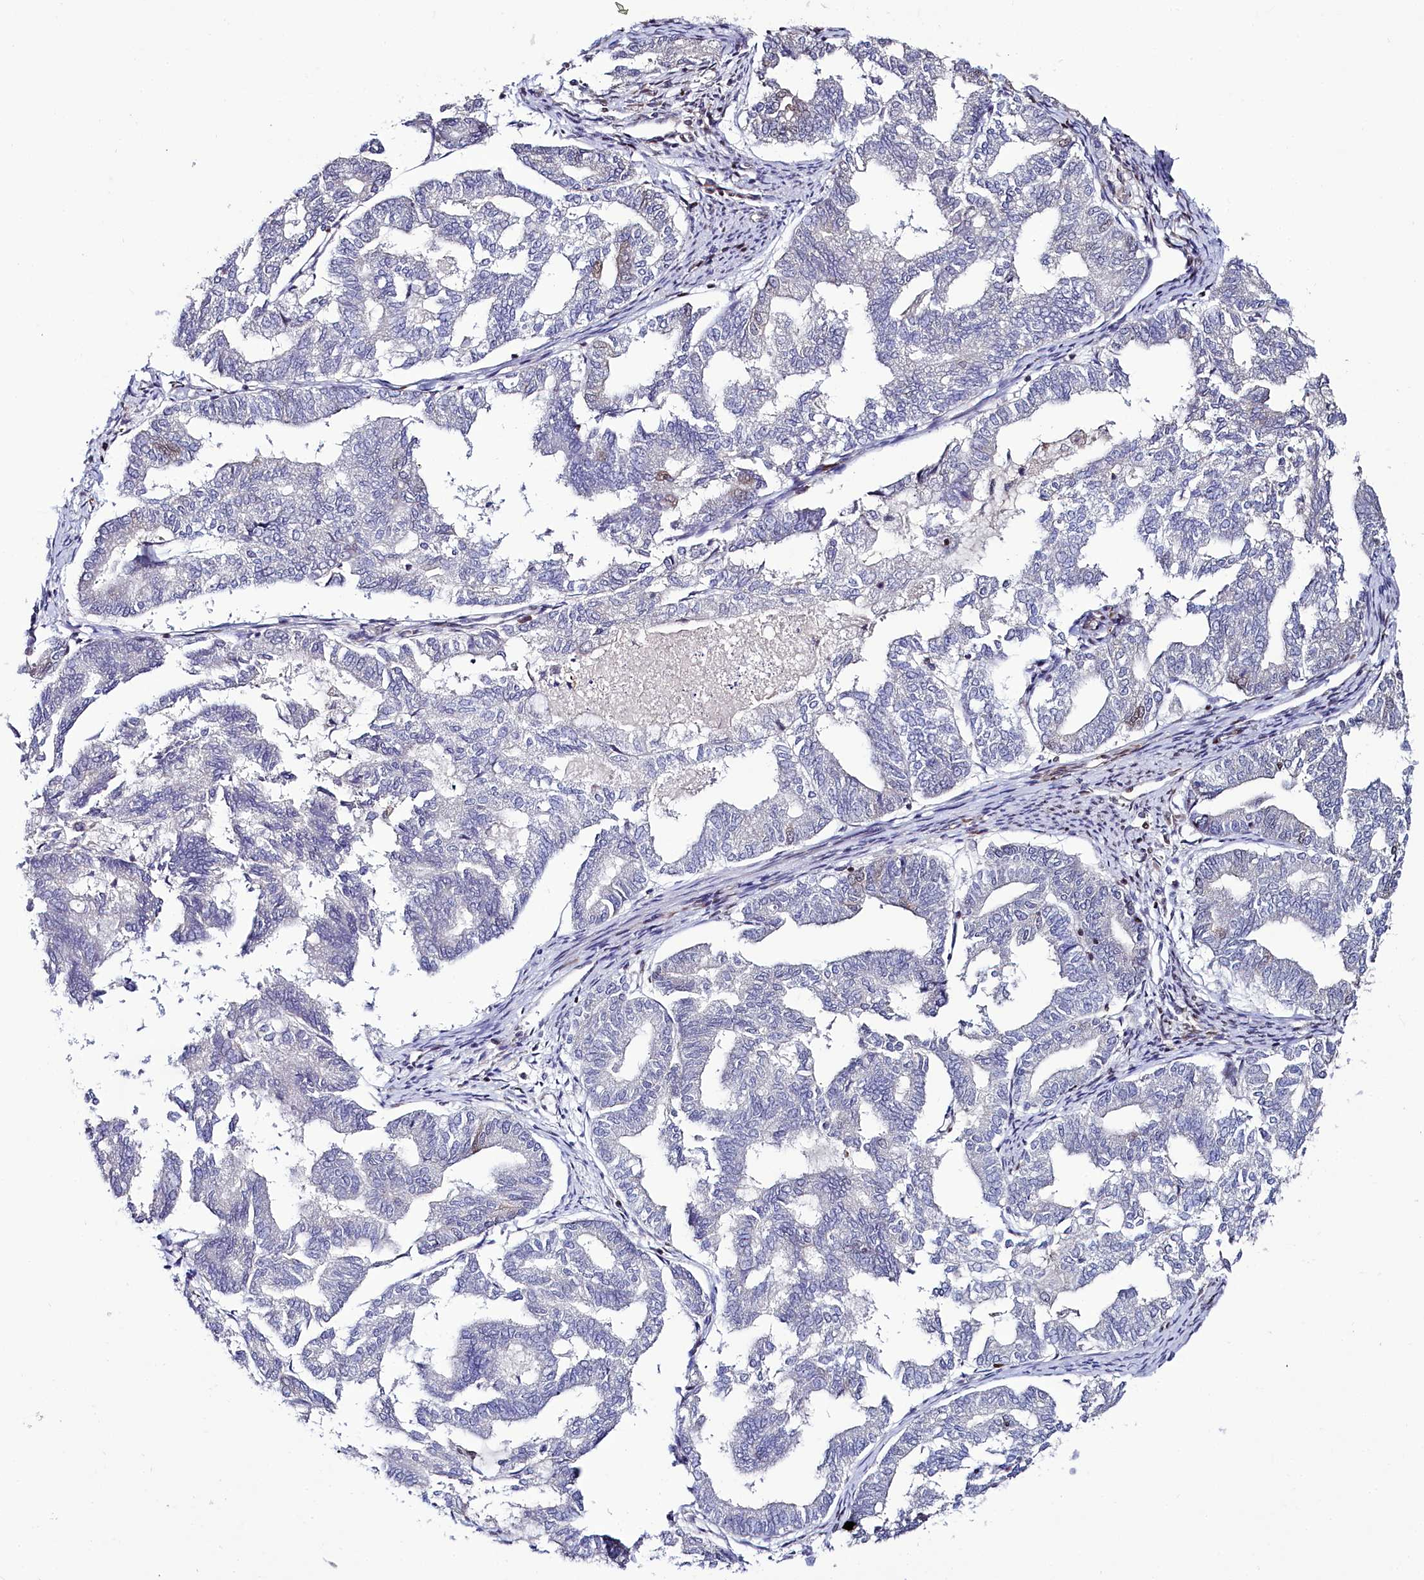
{"staining": {"intensity": "negative", "quantity": "none", "location": "none"}, "tissue": "endometrial cancer", "cell_type": "Tumor cells", "image_type": "cancer", "snomed": [{"axis": "morphology", "description": "Adenocarcinoma, NOS"}, {"axis": "topography", "description": "Endometrium"}], "caption": "Tumor cells show no significant staining in endometrial cancer (adenocarcinoma).", "gene": "TCOF1", "patient": {"sex": "female", "age": 79}}